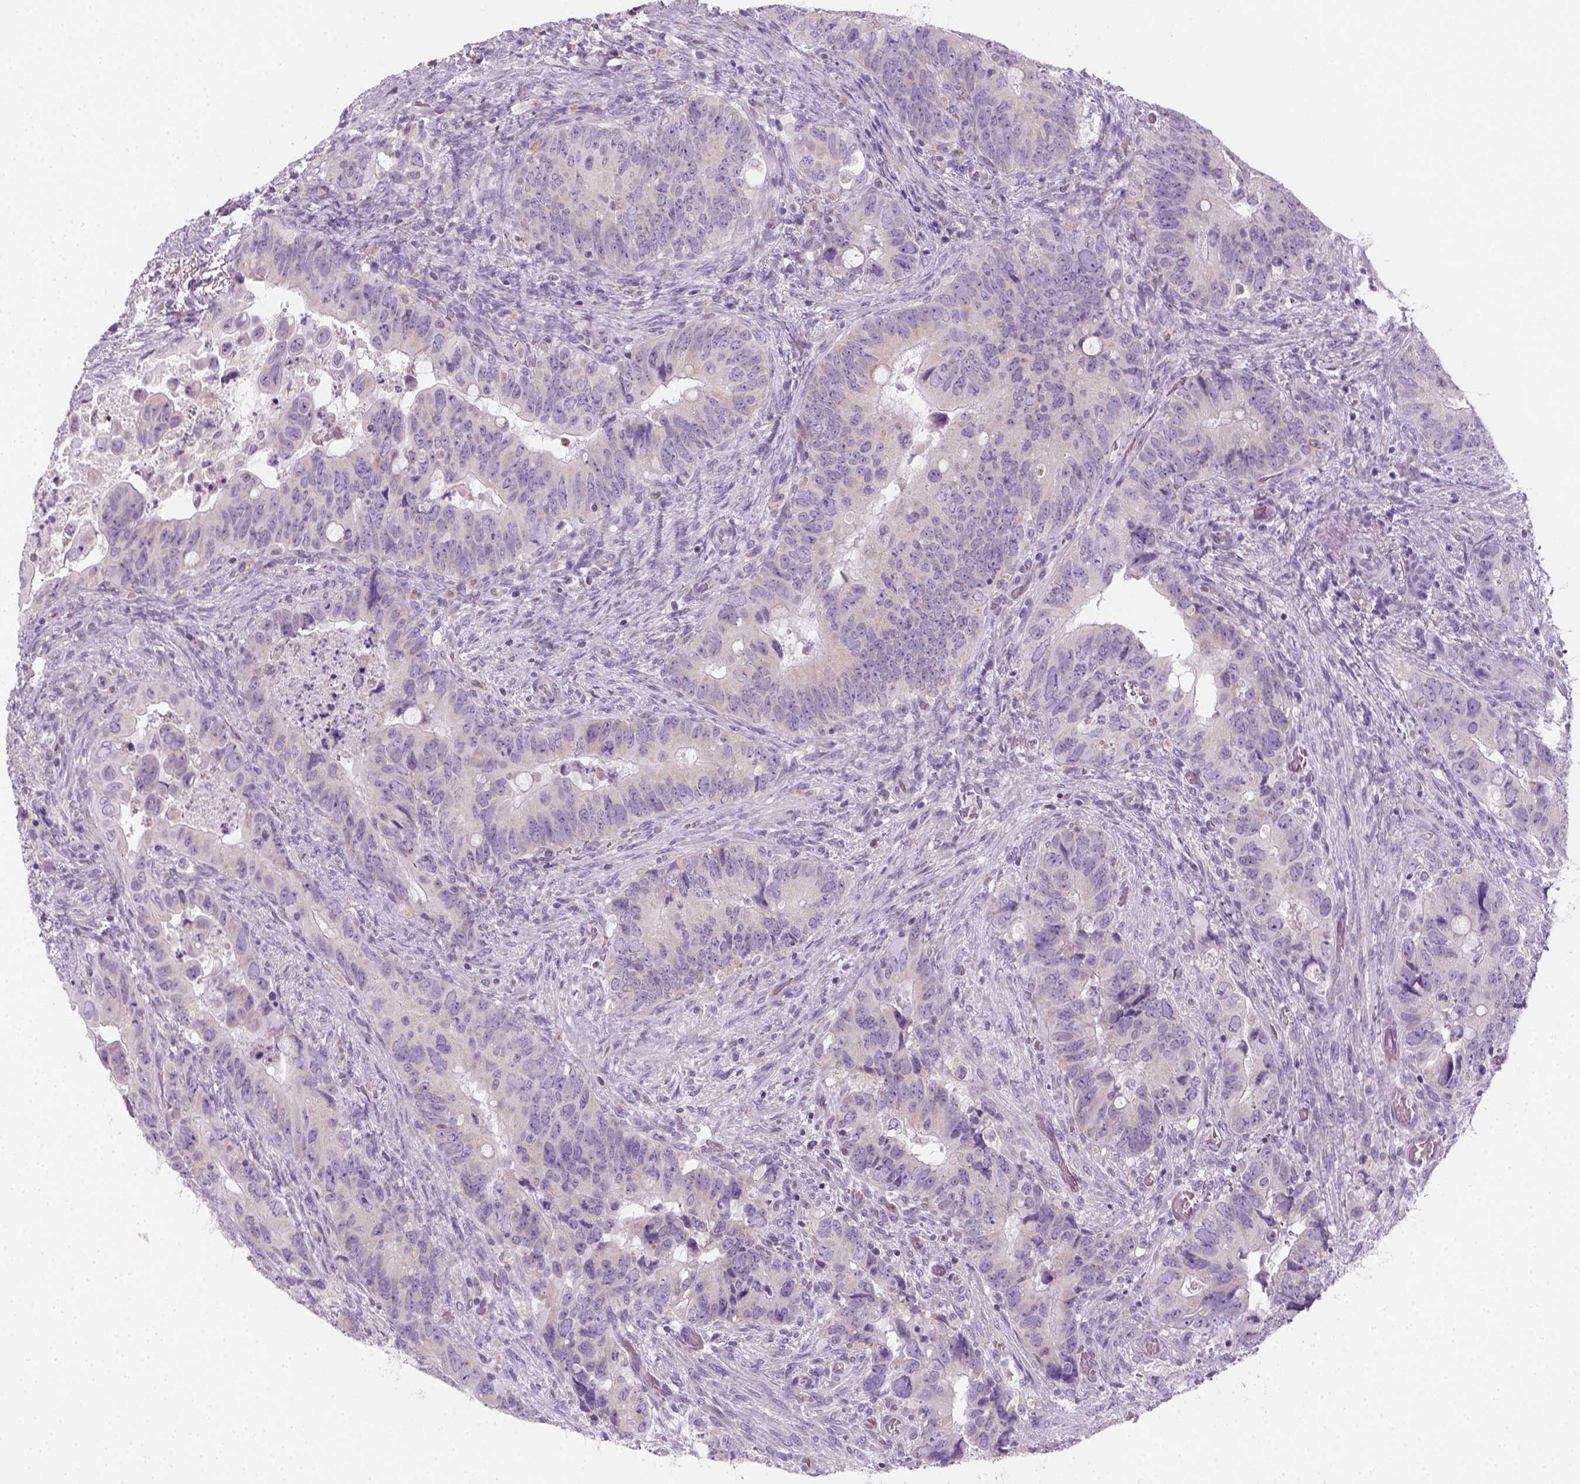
{"staining": {"intensity": "negative", "quantity": "none", "location": "none"}, "tissue": "colorectal cancer", "cell_type": "Tumor cells", "image_type": "cancer", "snomed": [{"axis": "morphology", "description": "Adenocarcinoma, NOS"}, {"axis": "topography", "description": "Rectum"}], "caption": "The micrograph shows no staining of tumor cells in colorectal cancer.", "gene": "AWAT2", "patient": {"sex": "male", "age": 78}}